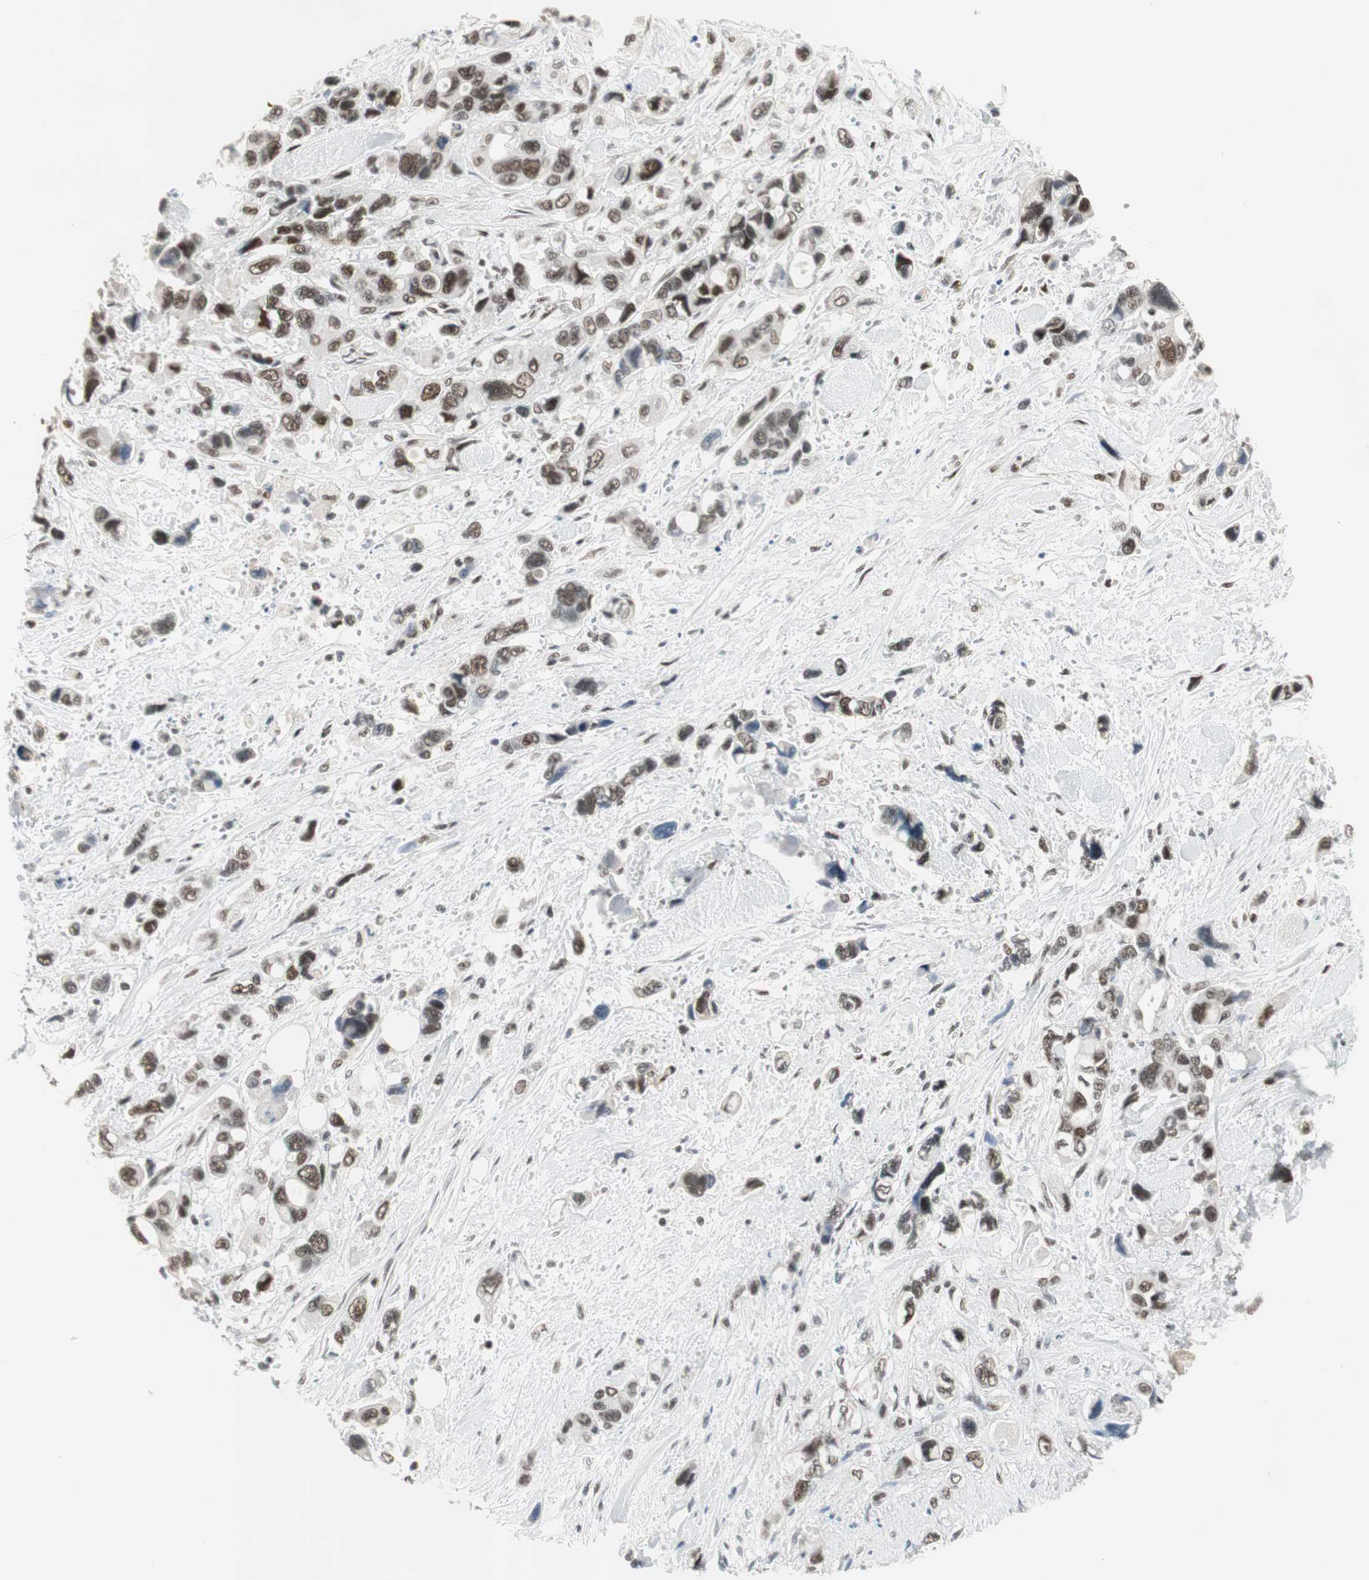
{"staining": {"intensity": "strong", "quantity": ">75%", "location": "nuclear"}, "tissue": "pancreatic cancer", "cell_type": "Tumor cells", "image_type": "cancer", "snomed": [{"axis": "morphology", "description": "Adenocarcinoma, NOS"}, {"axis": "topography", "description": "Pancreas"}], "caption": "An IHC photomicrograph of neoplastic tissue is shown. Protein staining in brown highlights strong nuclear positivity in adenocarcinoma (pancreatic) within tumor cells.", "gene": "RTF1", "patient": {"sex": "male", "age": 46}}